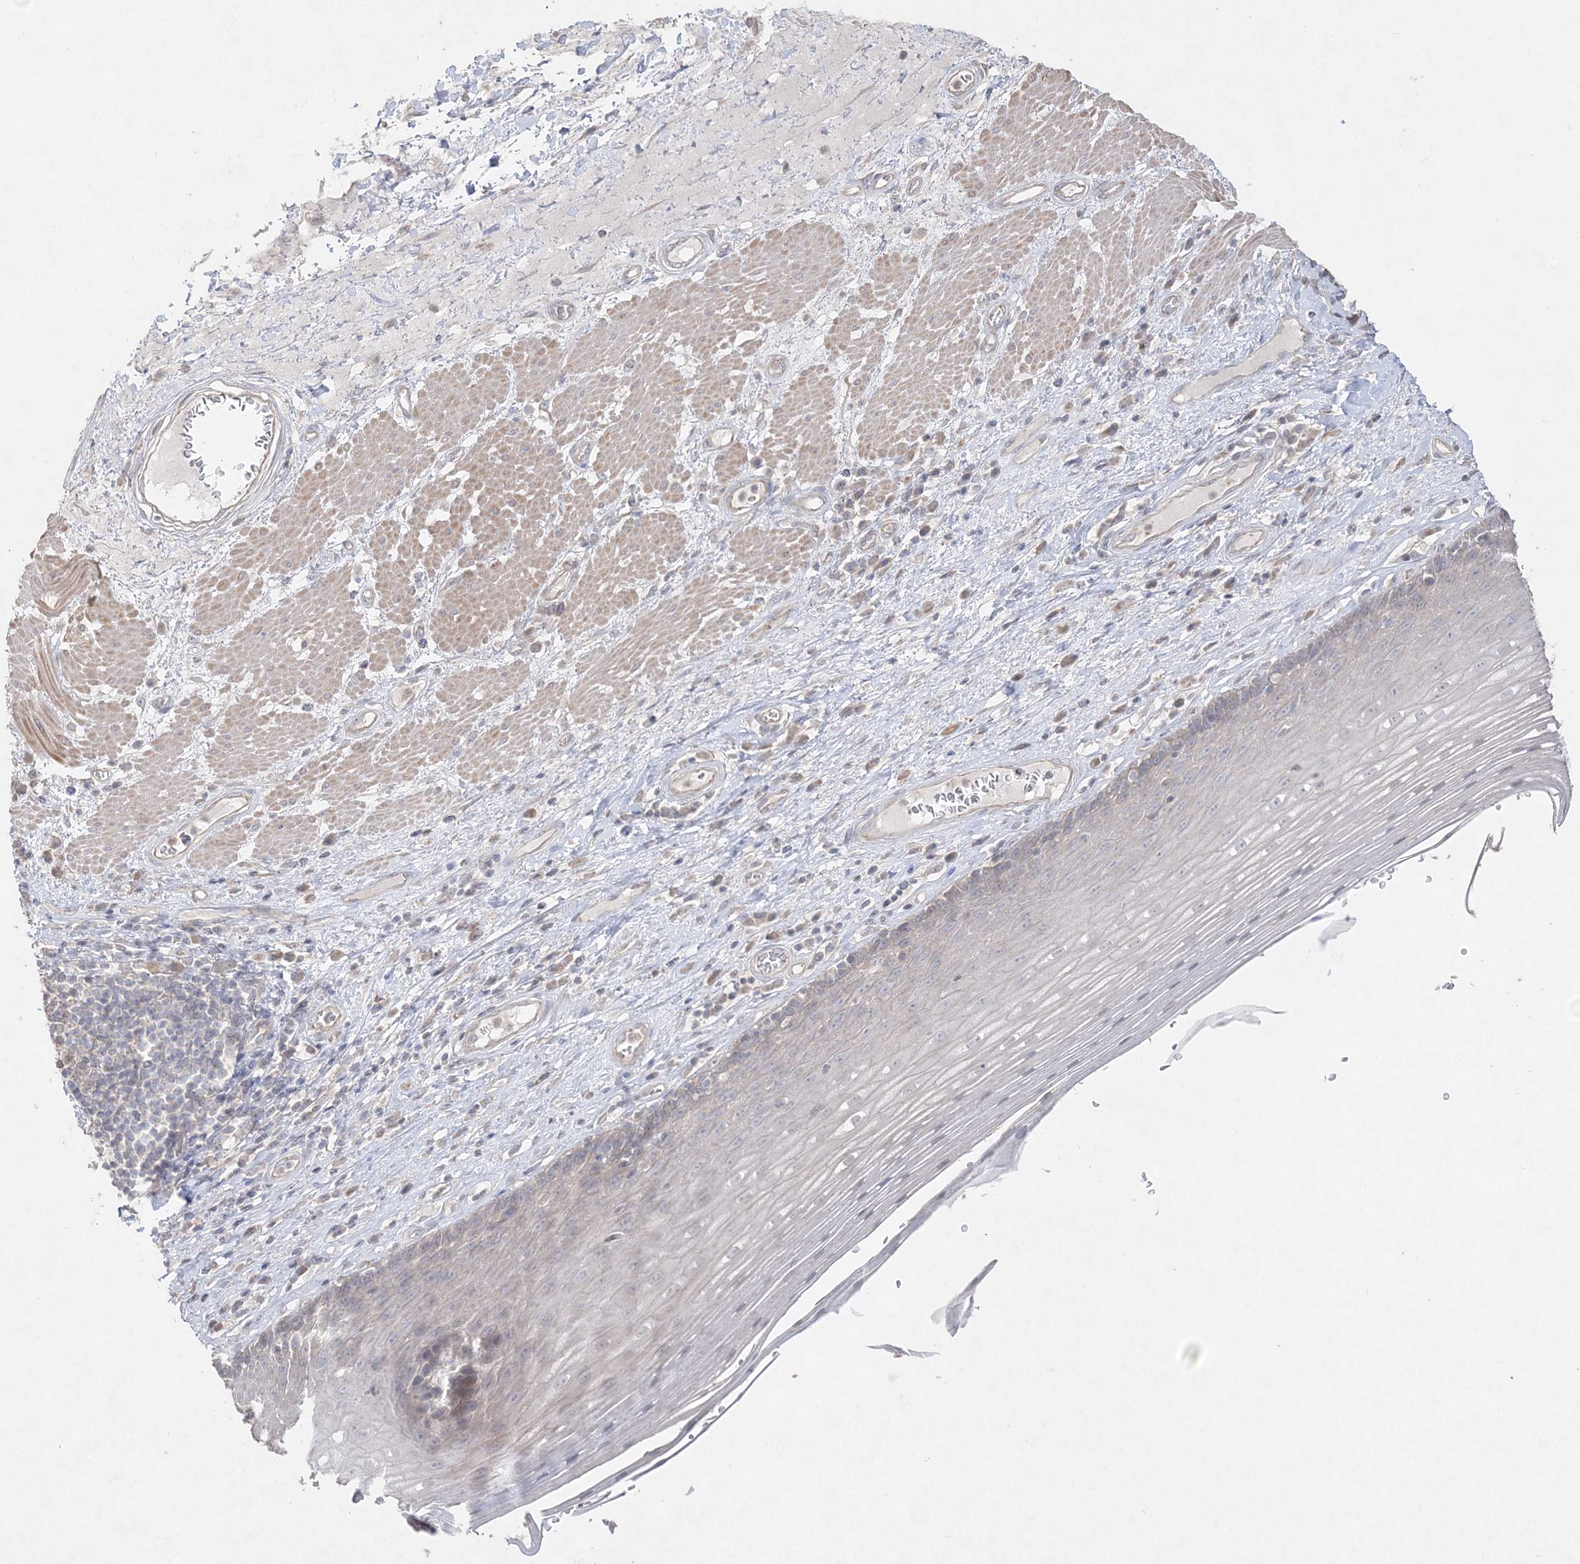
{"staining": {"intensity": "weak", "quantity": "<25%", "location": "cytoplasmic/membranous"}, "tissue": "esophagus", "cell_type": "Squamous epithelial cells", "image_type": "normal", "snomed": [{"axis": "morphology", "description": "Normal tissue, NOS"}, {"axis": "topography", "description": "Esophagus"}], "caption": "Image shows no significant protein positivity in squamous epithelial cells of normal esophagus.", "gene": "SH3BP4", "patient": {"sex": "male", "age": 62}}